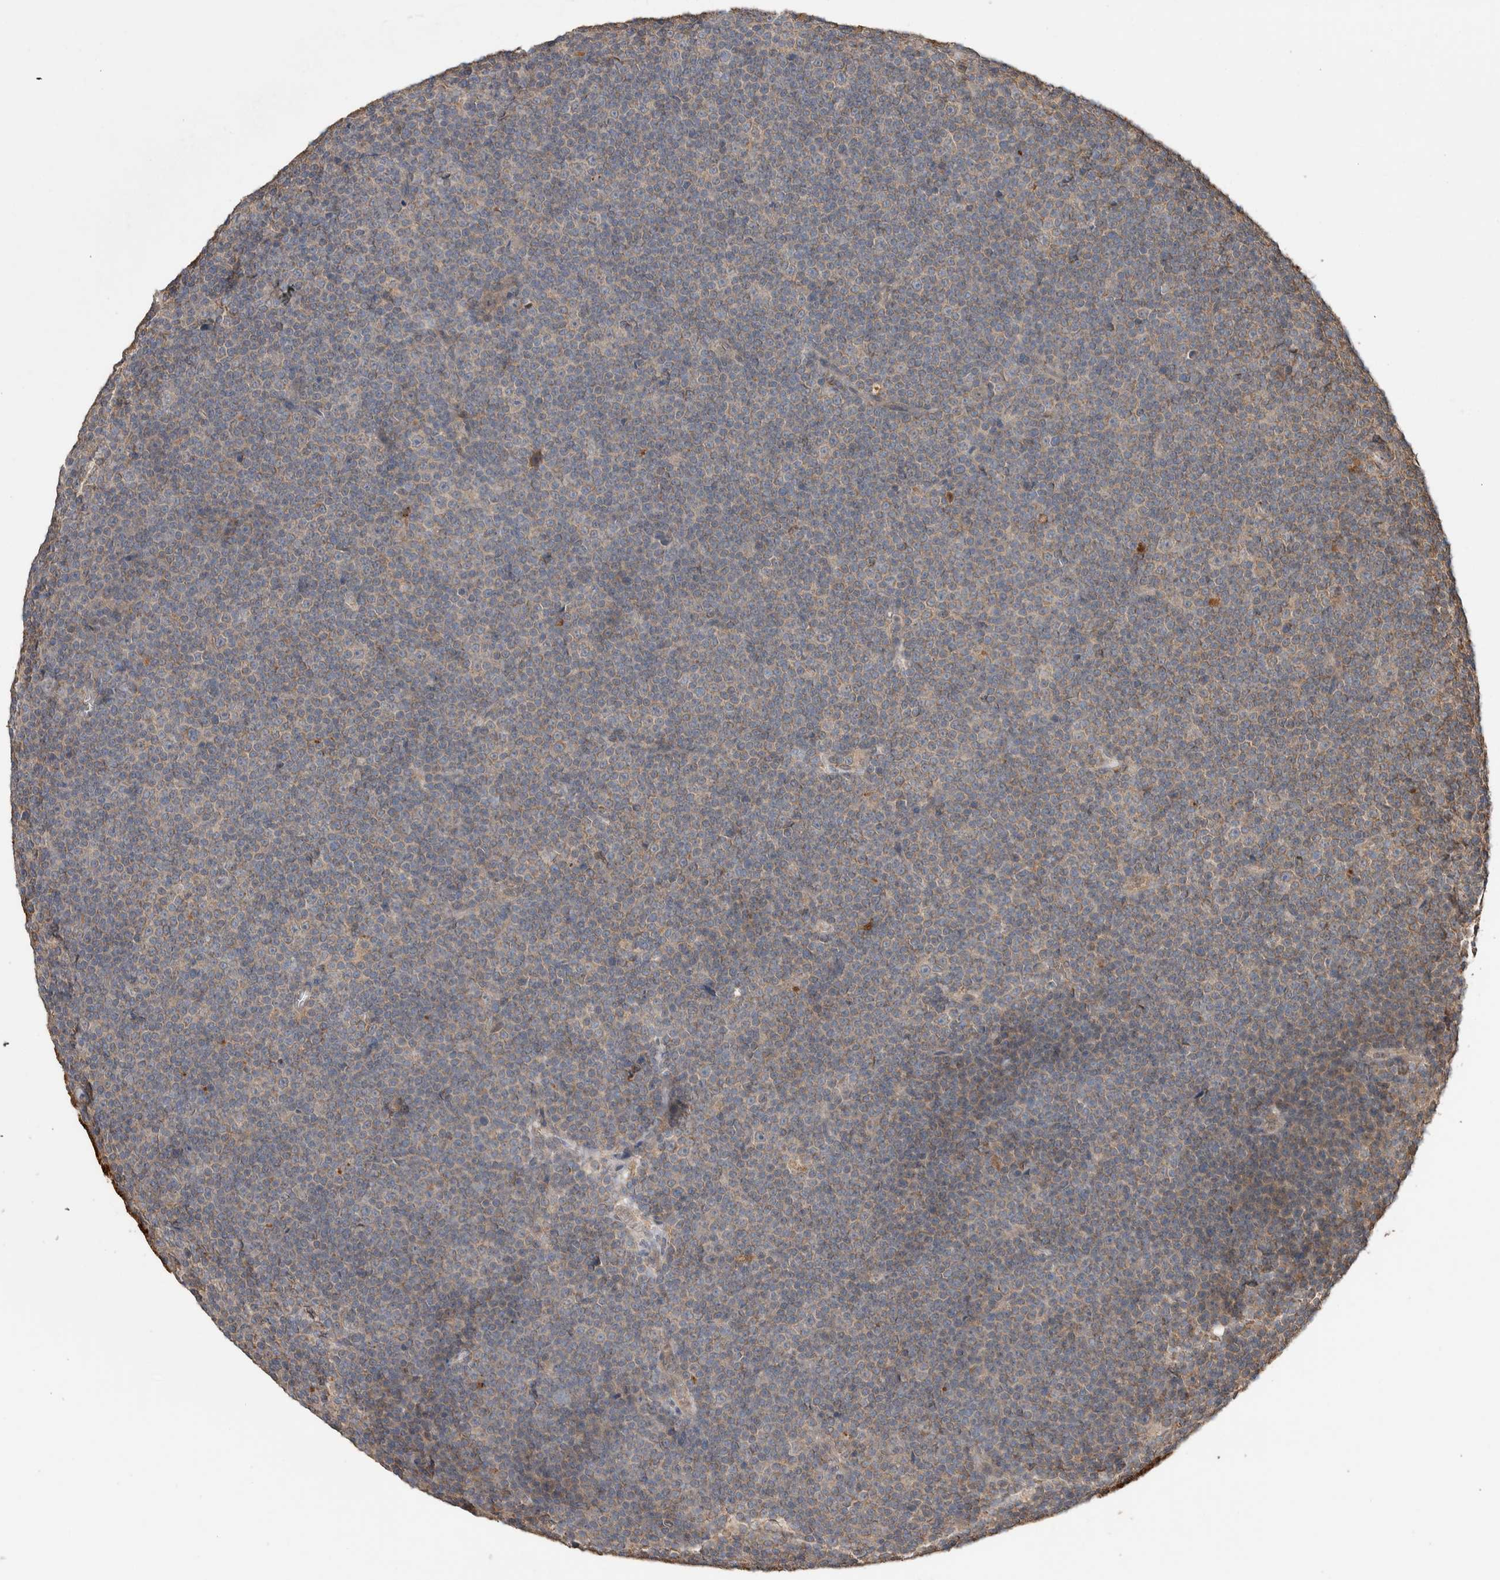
{"staining": {"intensity": "weak", "quantity": ">75%", "location": "cytoplasmic/membranous"}, "tissue": "lymphoma", "cell_type": "Tumor cells", "image_type": "cancer", "snomed": [{"axis": "morphology", "description": "Malignant lymphoma, non-Hodgkin's type, Low grade"}, {"axis": "topography", "description": "Lymph node"}], "caption": "Malignant lymphoma, non-Hodgkin's type (low-grade) stained with a protein marker demonstrates weak staining in tumor cells.", "gene": "KCNJ5", "patient": {"sex": "female", "age": 67}}